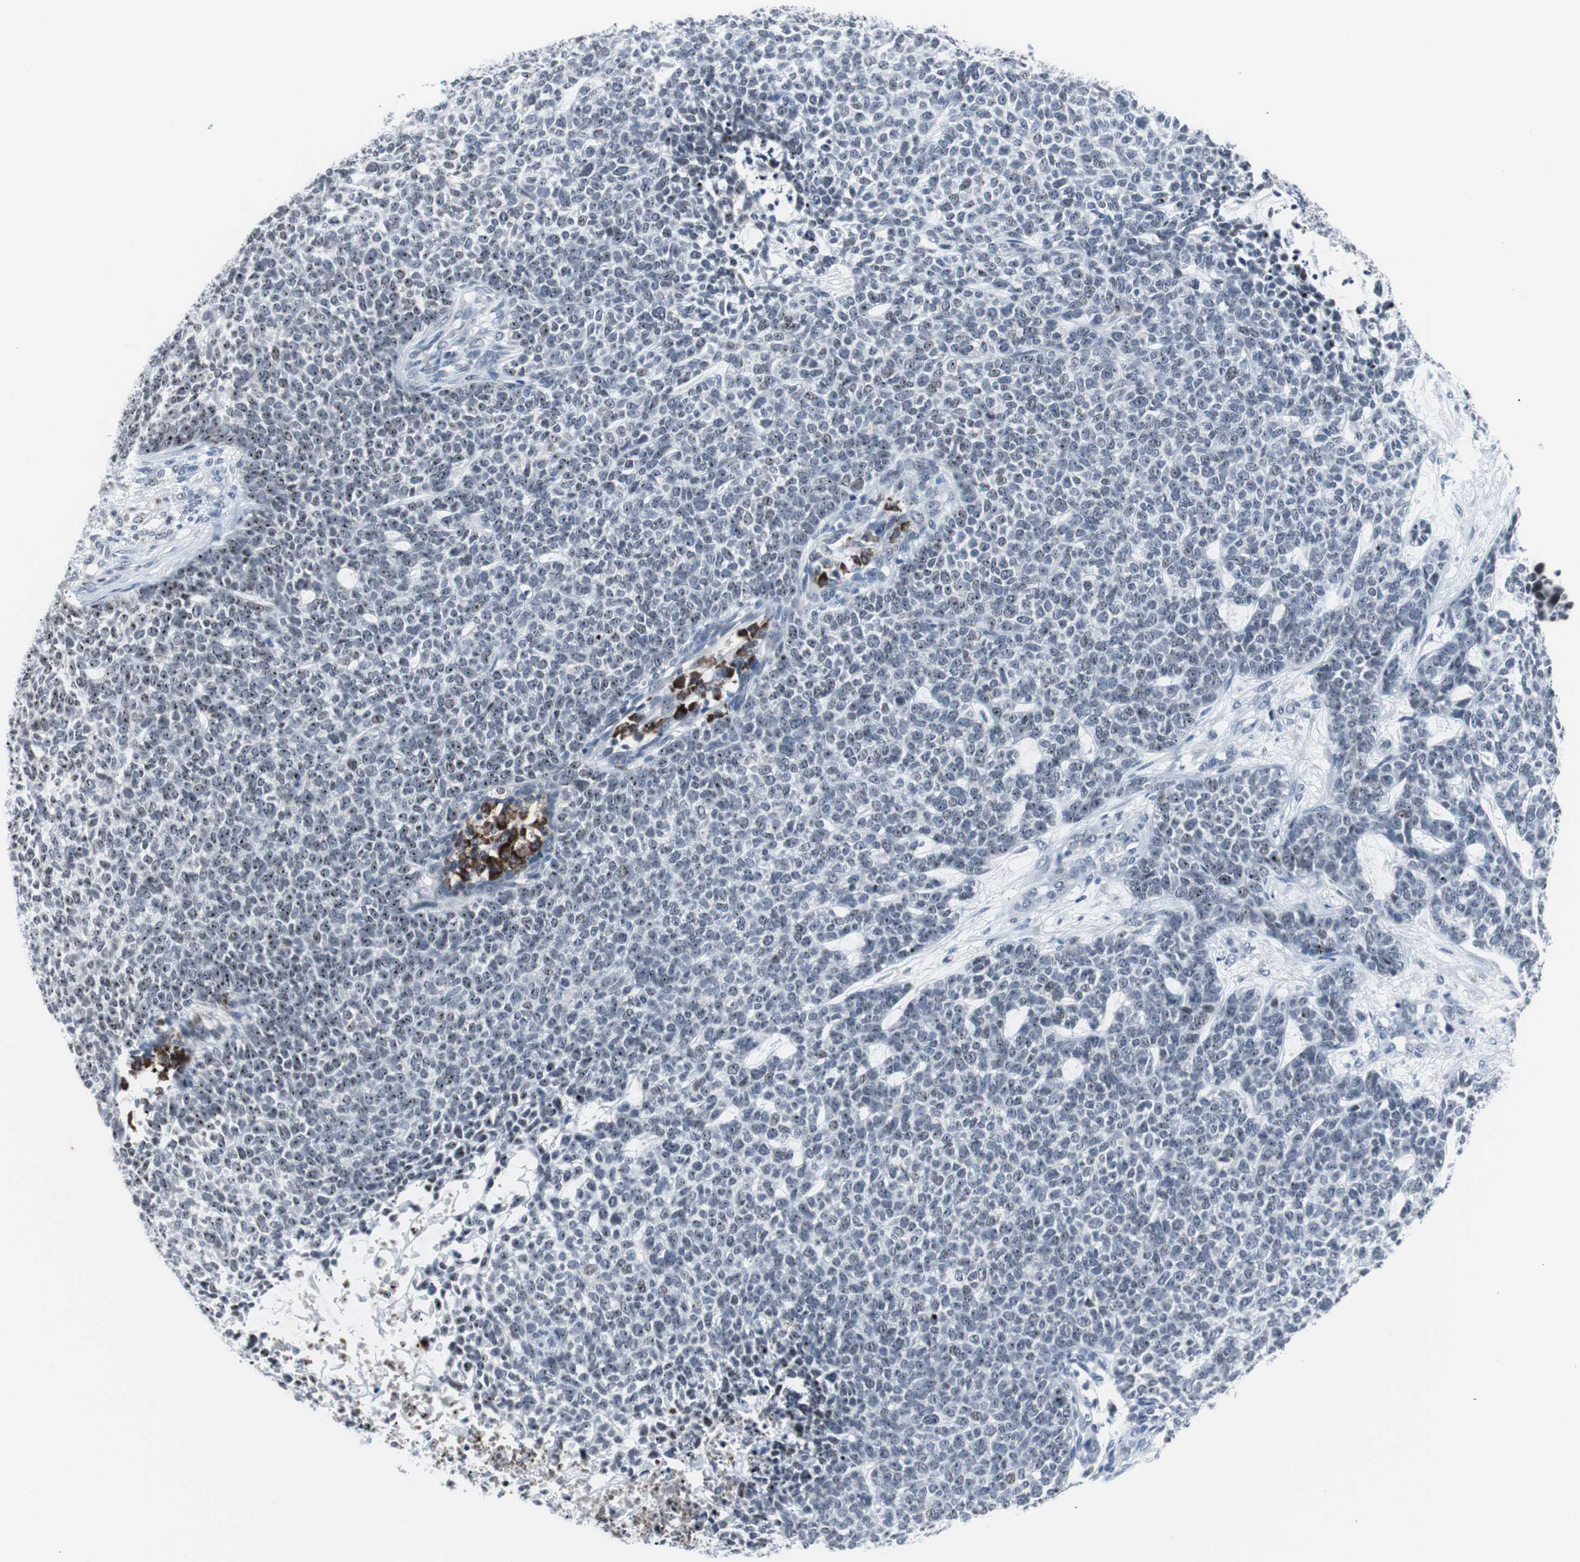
{"staining": {"intensity": "moderate", "quantity": ">75%", "location": "nuclear"}, "tissue": "skin cancer", "cell_type": "Tumor cells", "image_type": "cancer", "snomed": [{"axis": "morphology", "description": "Basal cell carcinoma"}, {"axis": "topography", "description": "Skin"}], "caption": "Immunohistochemistry (DAB) staining of skin cancer (basal cell carcinoma) exhibits moderate nuclear protein staining in about >75% of tumor cells. The protein is shown in brown color, while the nuclei are stained blue.", "gene": "DOK1", "patient": {"sex": "female", "age": 84}}